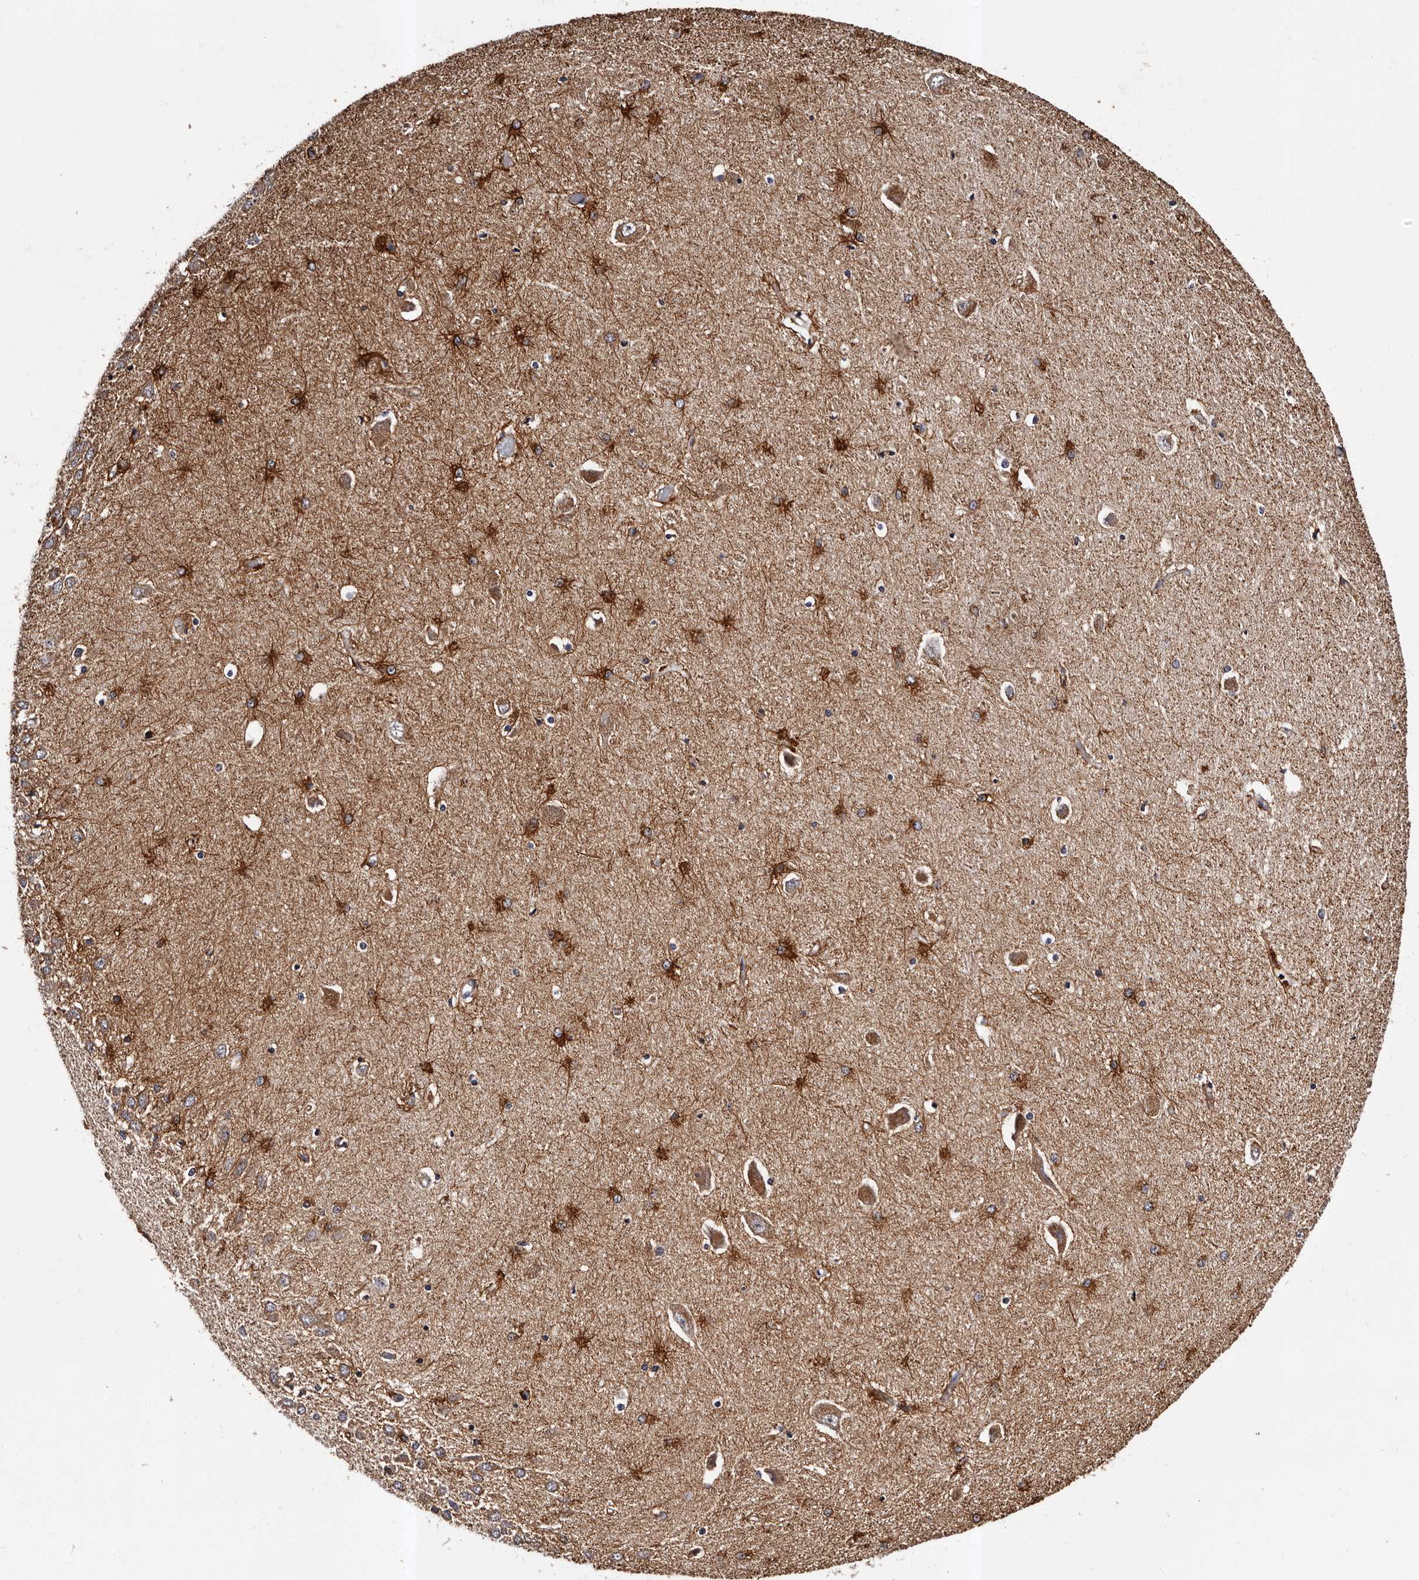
{"staining": {"intensity": "strong", "quantity": "25%-75%", "location": "cytoplasmic/membranous"}, "tissue": "hippocampus", "cell_type": "Glial cells", "image_type": "normal", "snomed": [{"axis": "morphology", "description": "Normal tissue, NOS"}, {"axis": "topography", "description": "Hippocampus"}], "caption": "A histopathology image of human hippocampus stained for a protein shows strong cytoplasmic/membranous brown staining in glial cells.", "gene": "ADCK5", "patient": {"sex": "male", "age": 45}}